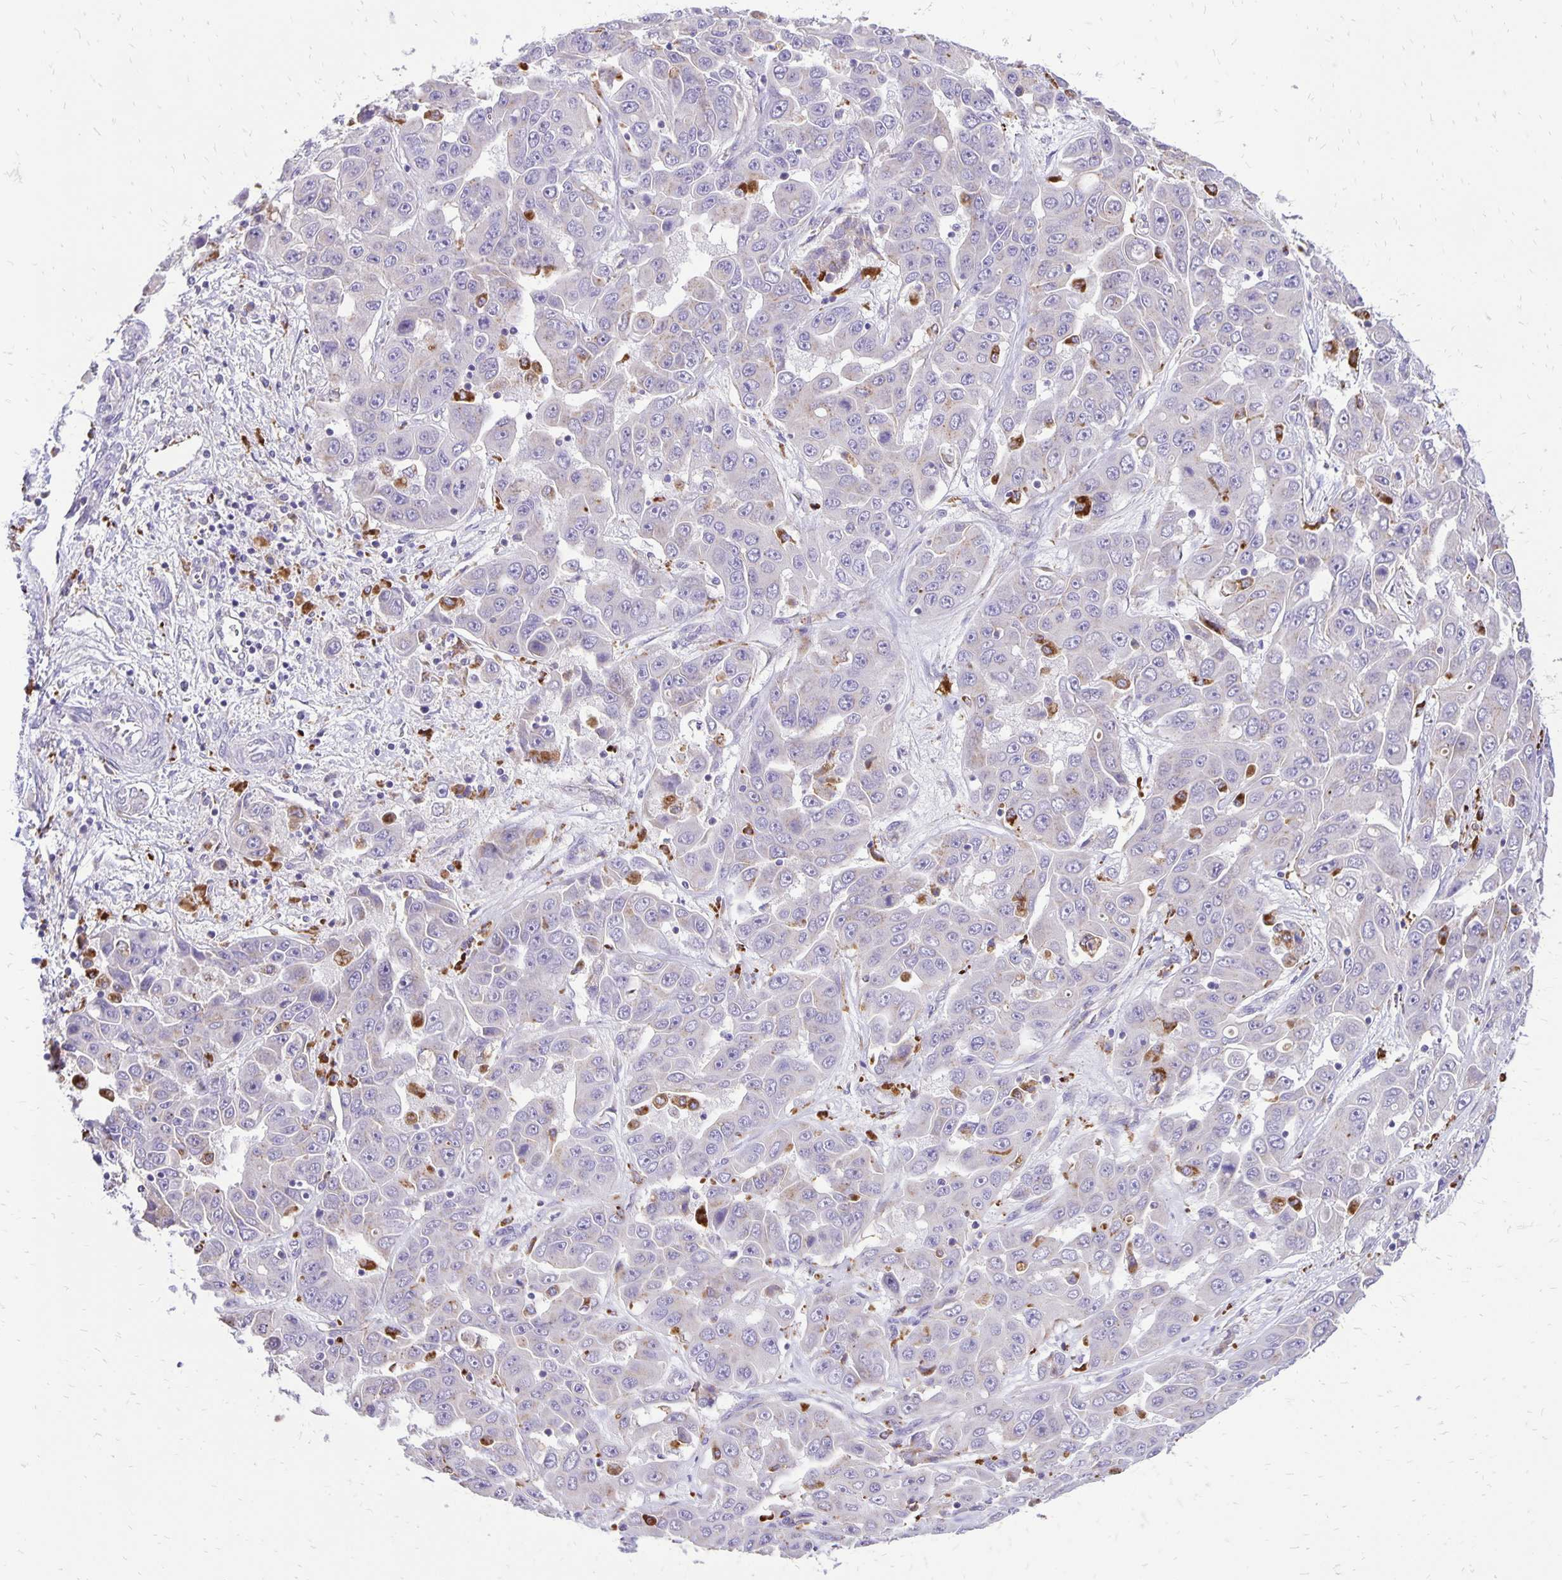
{"staining": {"intensity": "negative", "quantity": "none", "location": "none"}, "tissue": "liver cancer", "cell_type": "Tumor cells", "image_type": "cancer", "snomed": [{"axis": "morphology", "description": "Cholangiocarcinoma"}, {"axis": "topography", "description": "Liver"}], "caption": "High magnification brightfield microscopy of liver cancer stained with DAB (3,3'-diaminobenzidine) (brown) and counterstained with hematoxylin (blue): tumor cells show no significant positivity.", "gene": "EIF5A", "patient": {"sex": "female", "age": 52}}